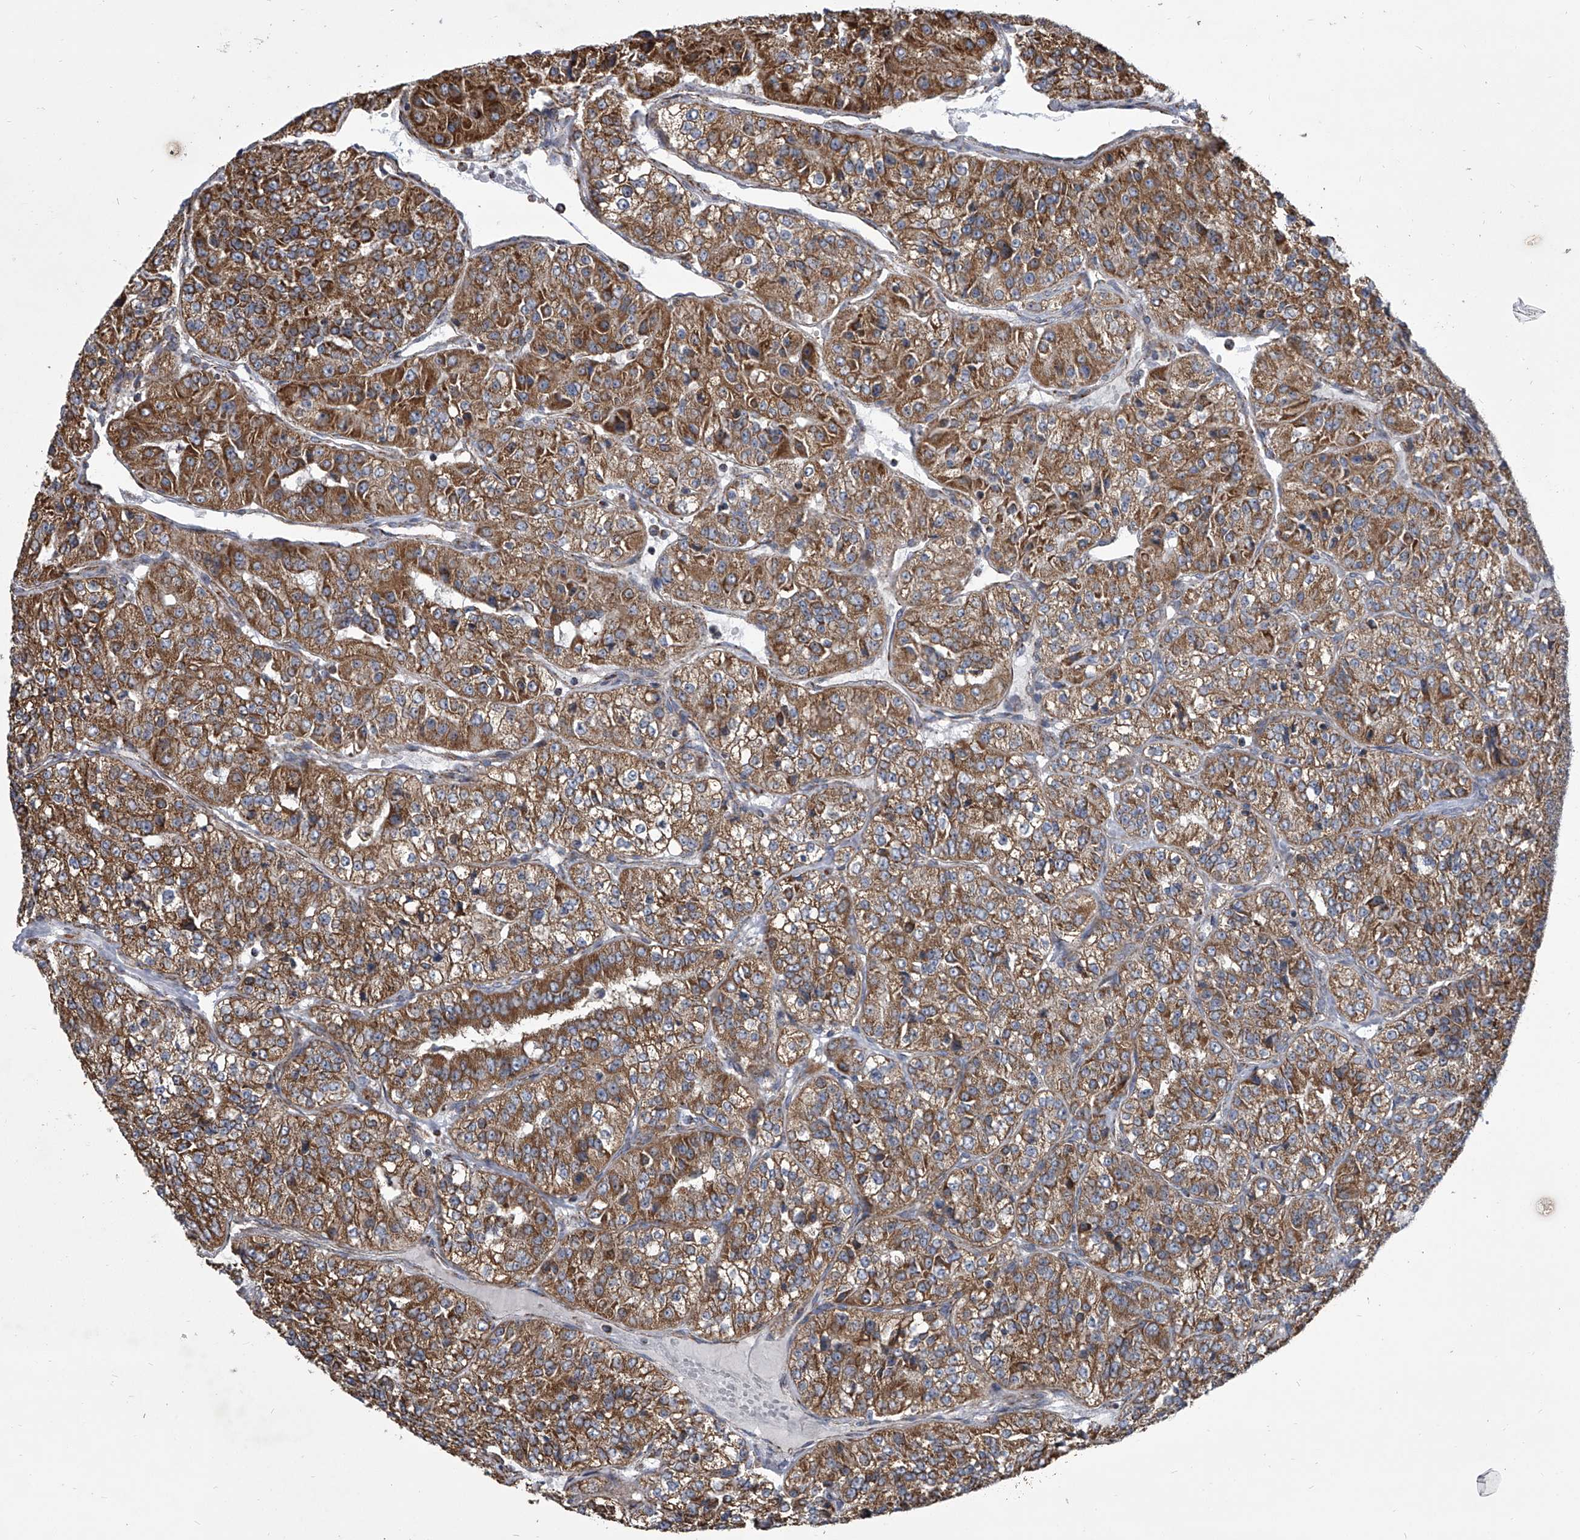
{"staining": {"intensity": "moderate", "quantity": ">75%", "location": "cytoplasmic/membranous"}, "tissue": "renal cancer", "cell_type": "Tumor cells", "image_type": "cancer", "snomed": [{"axis": "morphology", "description": "Adenocarcinoma, NOS"}, {"axis": "topography", "description": "Kidney"}], "caption": "Moderate cytoplasmic/membranous positivity is present in about >75% of tumor cells in adenocarcinoma (renal).", "gene": "ZC3H15", "patient": {"sex": "female", "age": 63}}